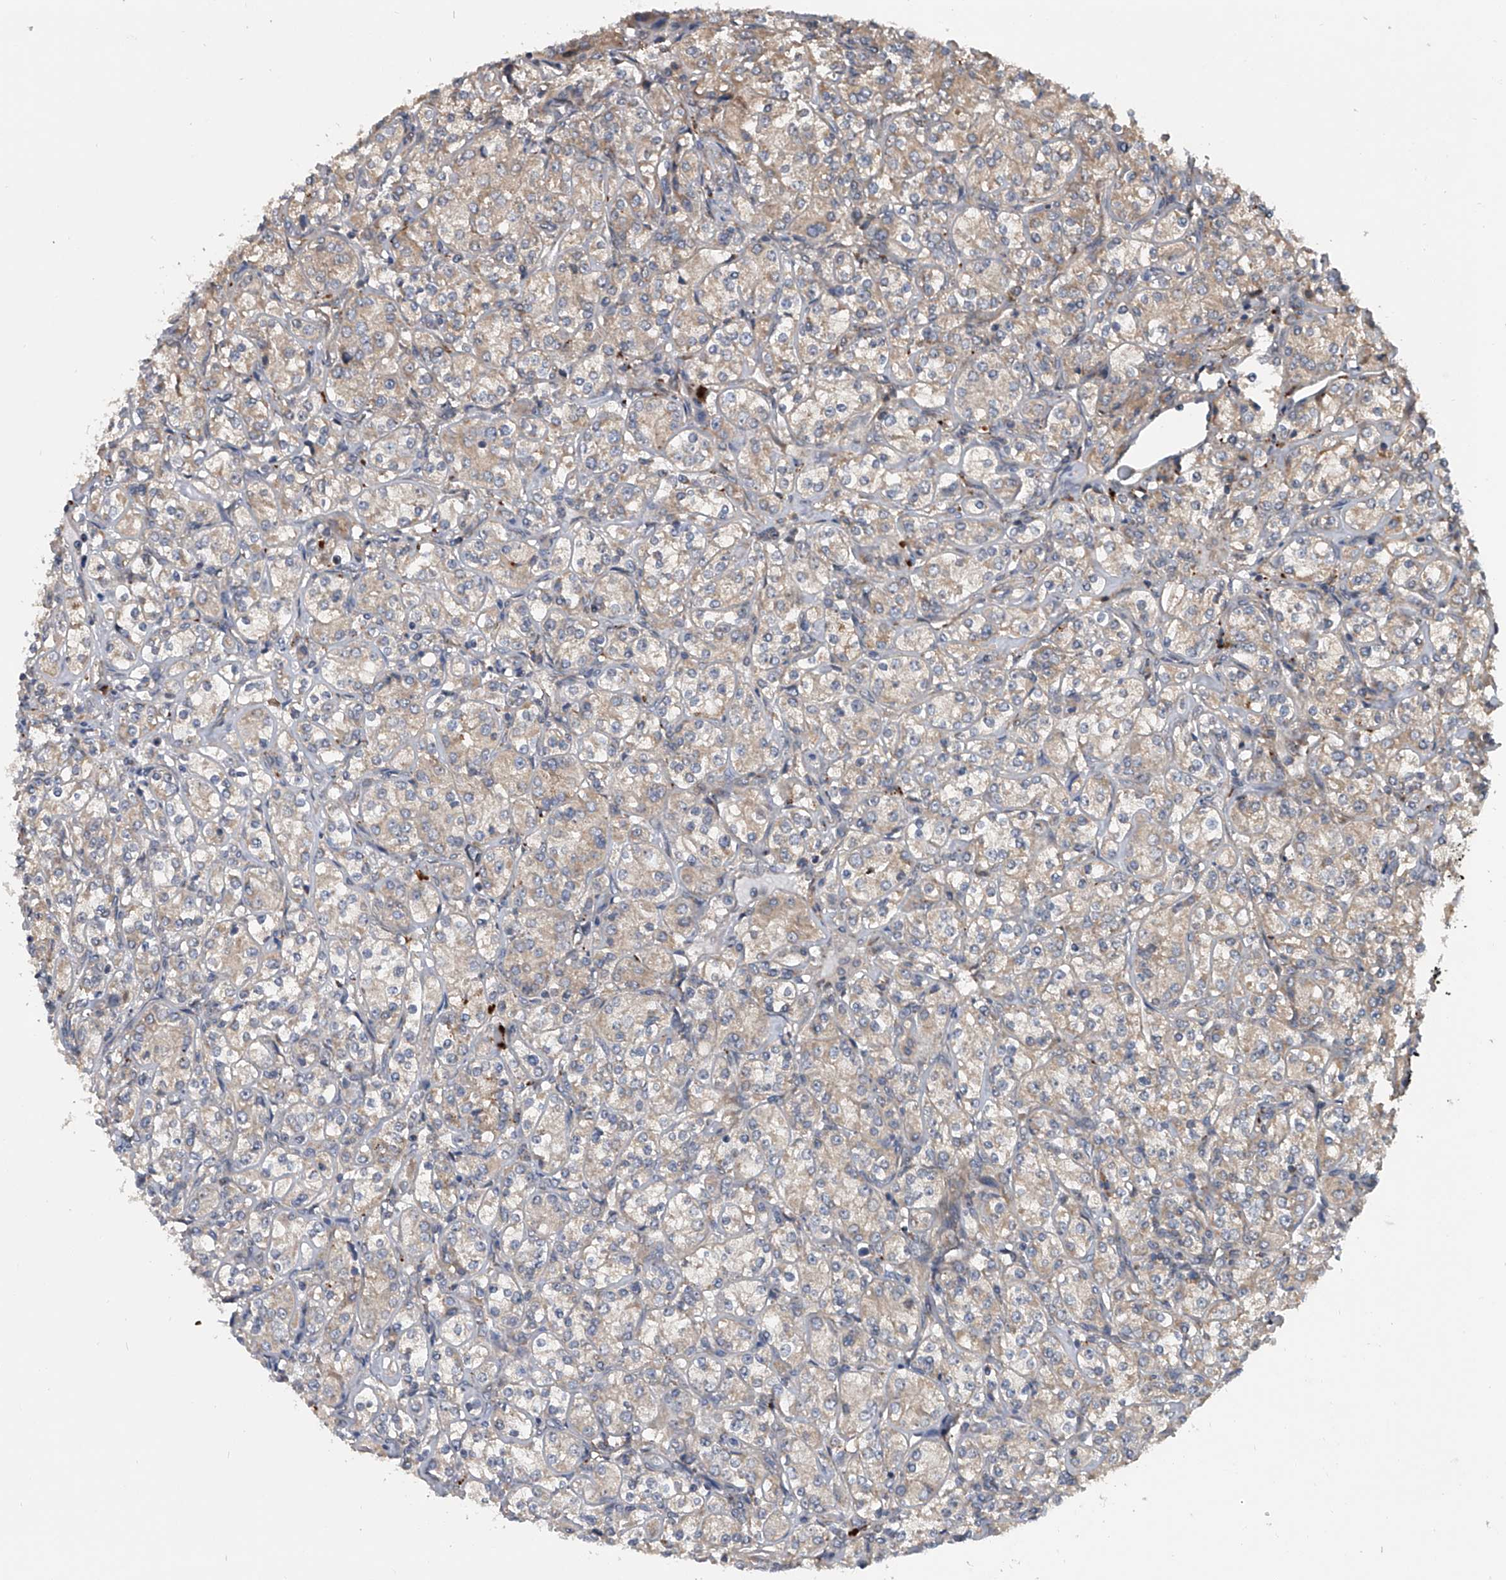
{"staining": {"intensity": "weak", "quantity": "<25%", "location": "cytoplasmic/membranous"}, "tissue": "renal cancer", "cell_type": "Tumor cells", "image_type": "cancer", "snomed": [{"axis": "morphology", "description": "Adenocarcinoma, NOS"}, {"axis": "topography", "description": "Kidney"}], "caption": "DAB (3,3'-diaminobenzidine) immunohistochemical staining of renal adenocarcinoma reveals no significant positivity in tumor cells.", "gene": "GEMIN8", "patient": {"sex": "male", "age": 77}}